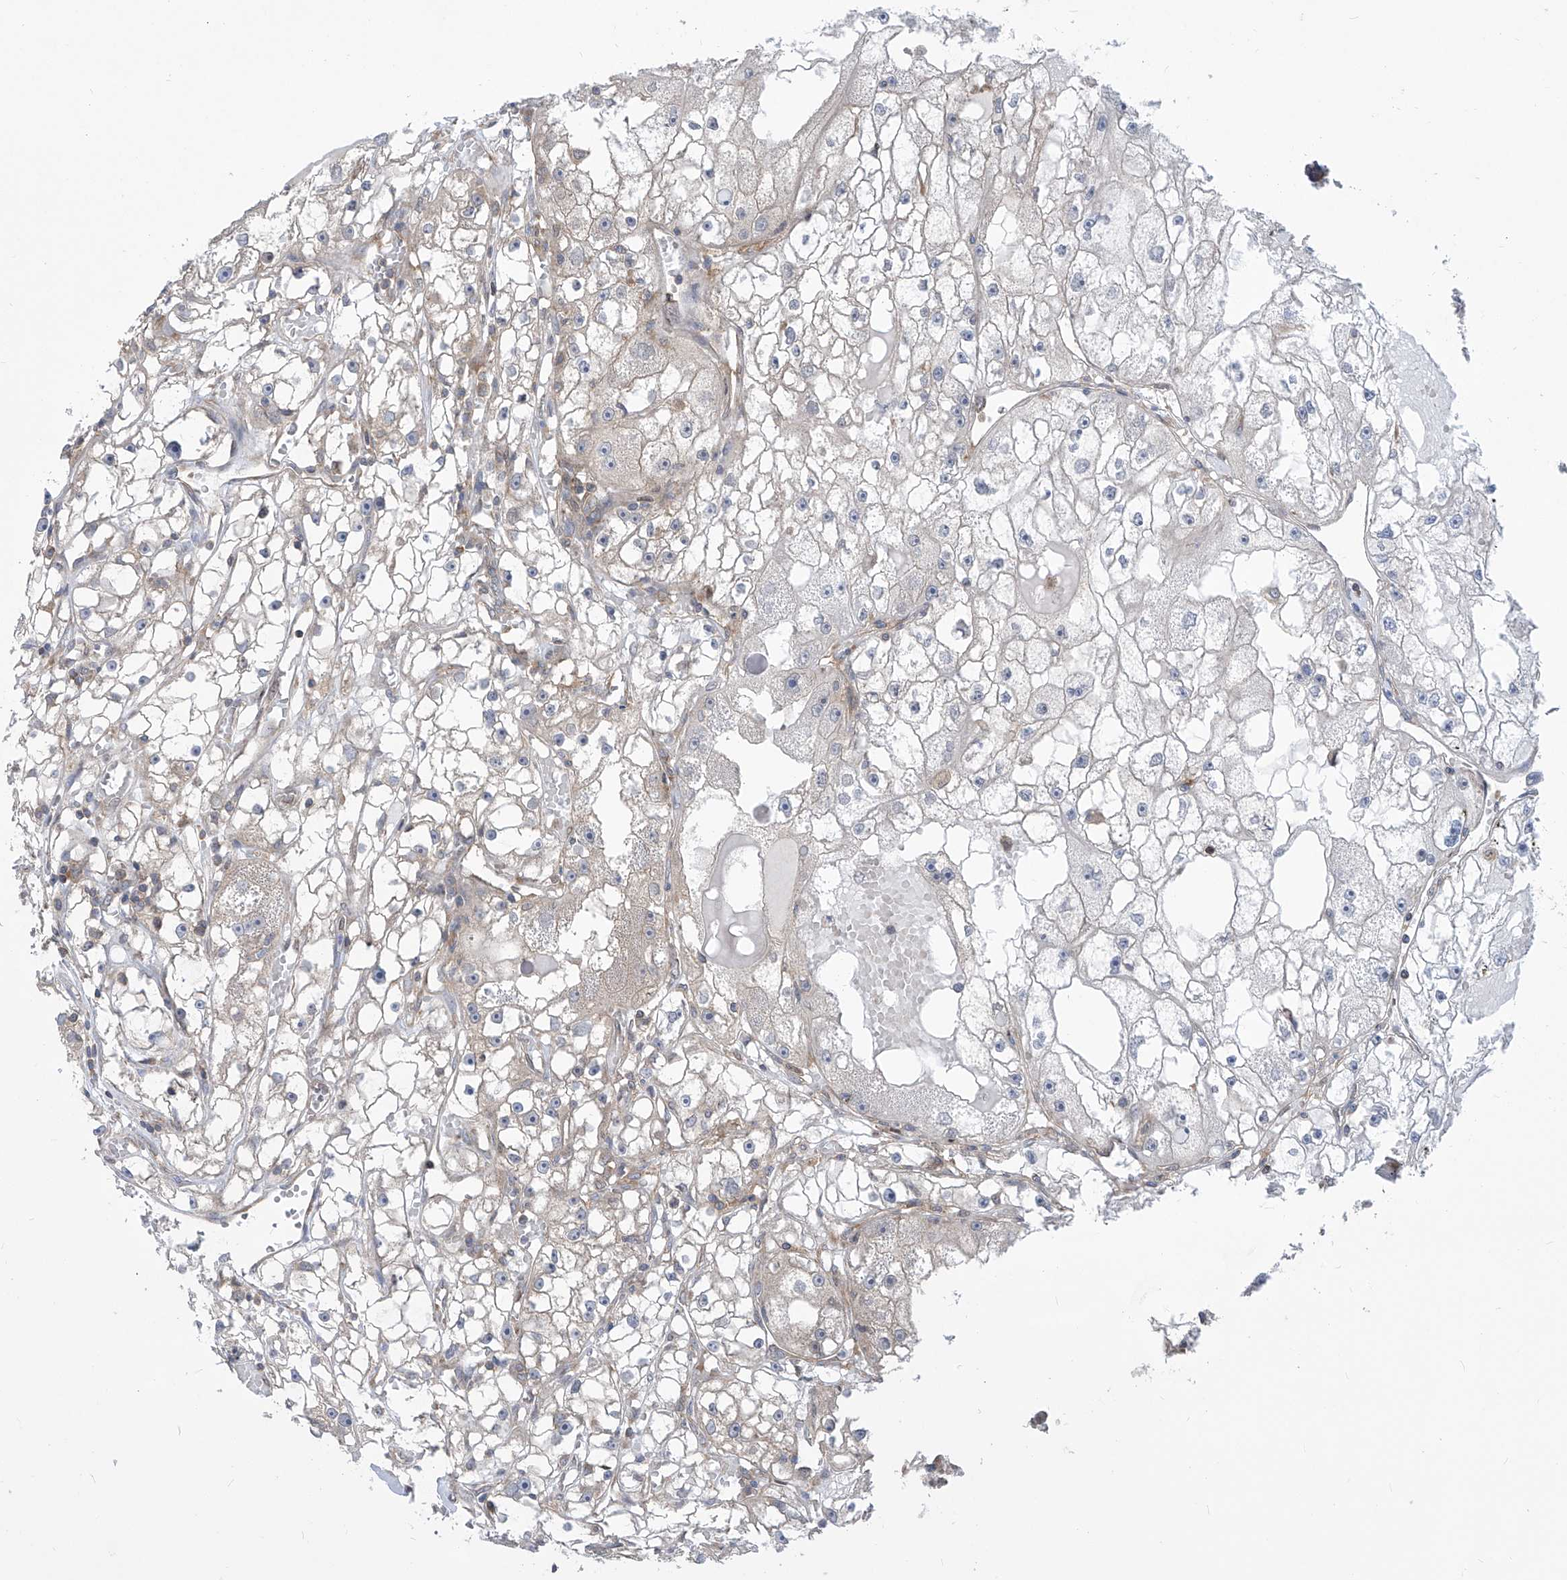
{"staining": {"intensity": "negative", "quantity": "none", "location": "none"}, "tissue": "renal cancer", "cell_type": "Tumor cells", "image_type": "cancer", "snomed": [{"axis": "morphology", "description": "Adenocarcinoma, NOS"}, {"axis": "topography", "description": "Kidney"}], "caption": "Adenocarcinoma (renal) was stained to show a protein in brown. There is no significant positivity in tumor cells.", "gene": "EIF3M", "patient": {"sex": "male", "age": 56}}